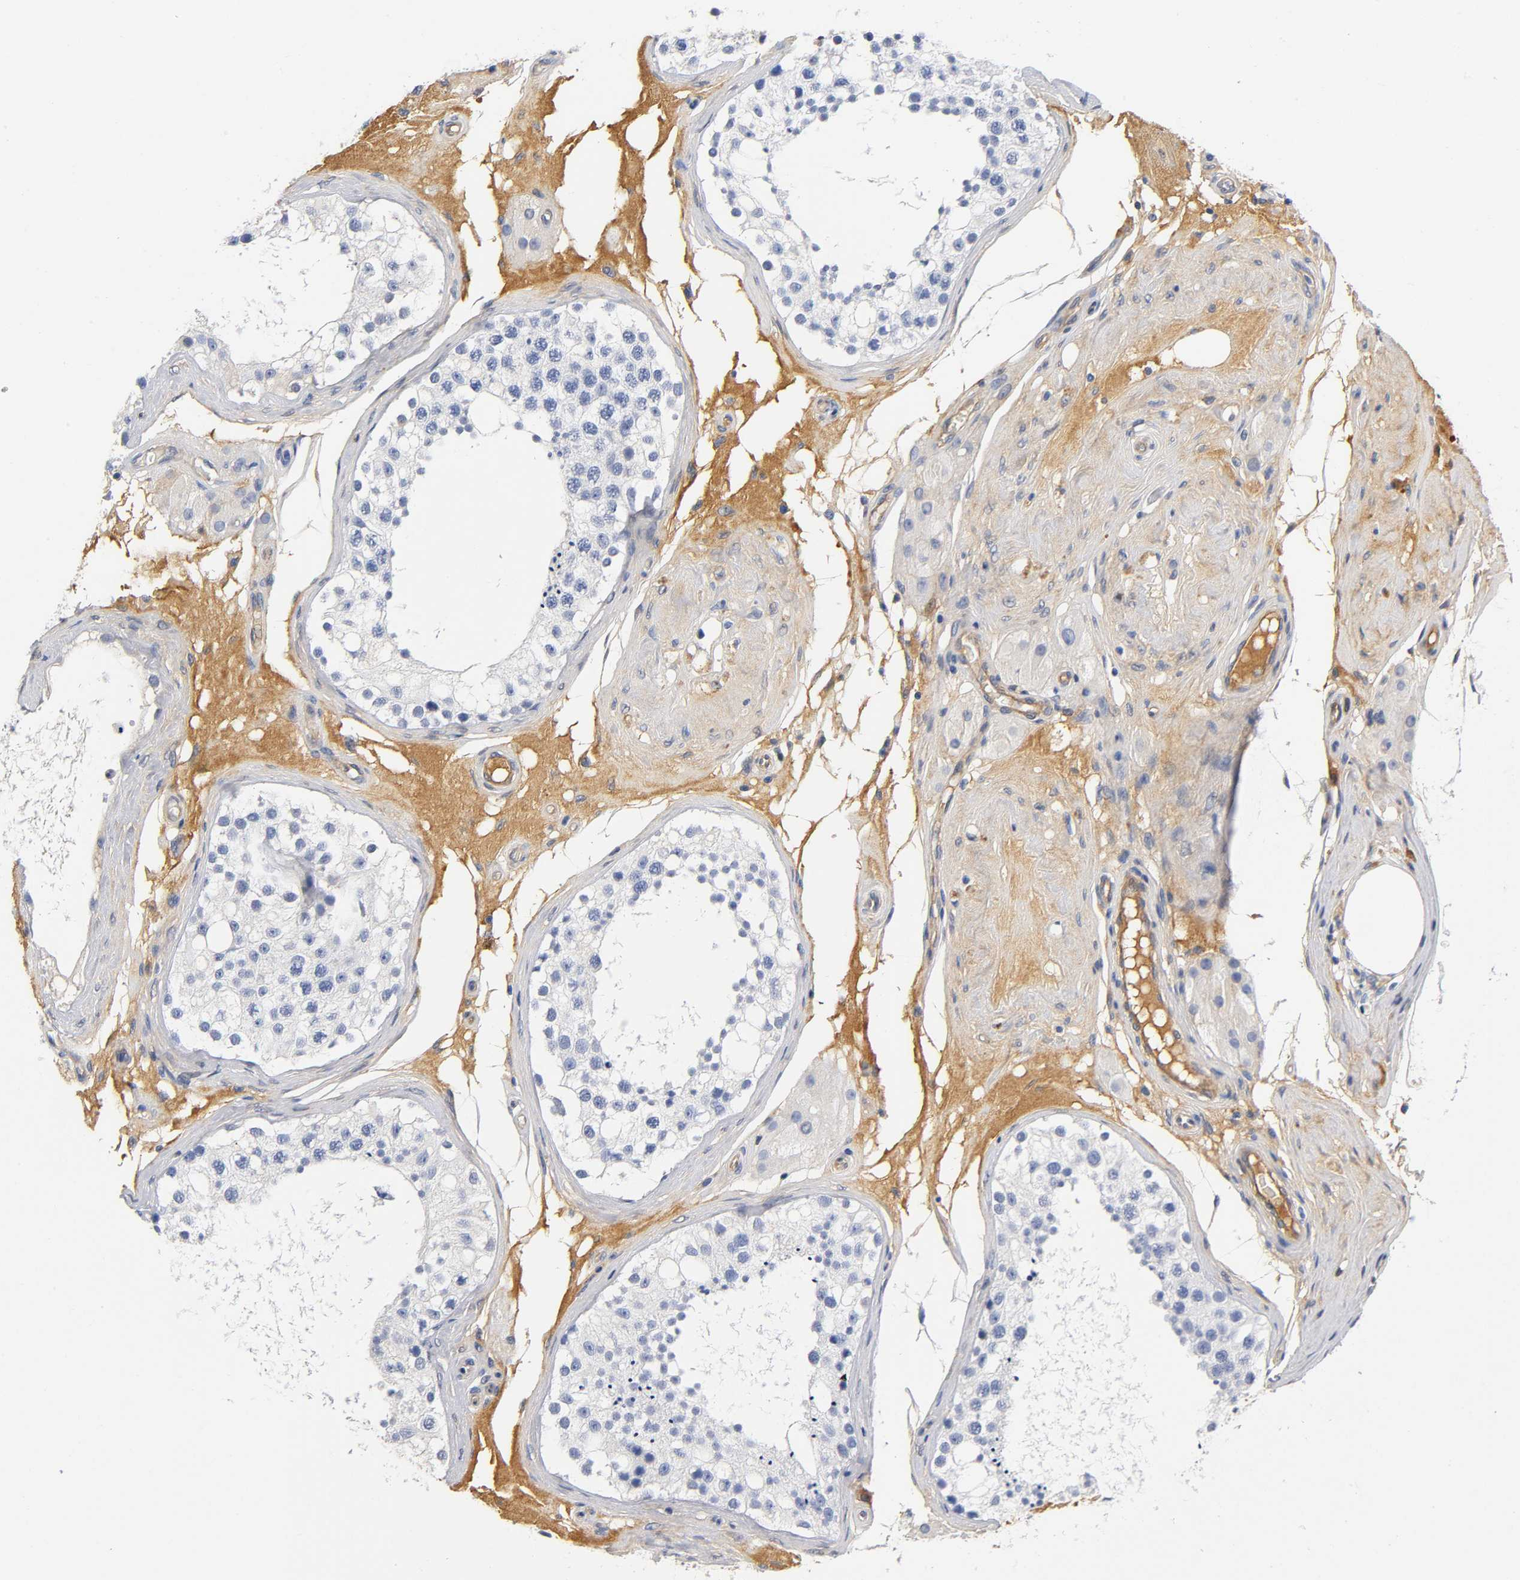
{"staining": {"intensity": "negative", "quantity": "none", "location": "none"}, "tissue": "testis", "cell_type": "Cells in seminiferous ducts", "image_type": "normal", "snomed": [{"axis": "morphology", "description": "Normal tissue, NOS"}, {"axis": "topography", "description": "Testis"}], "caption": "The histopathology image exhibits no significant expression in cells in seminiferous ducts of testis.", "gene": "TNC", "patient": {"sex": "male", "age": 68}}